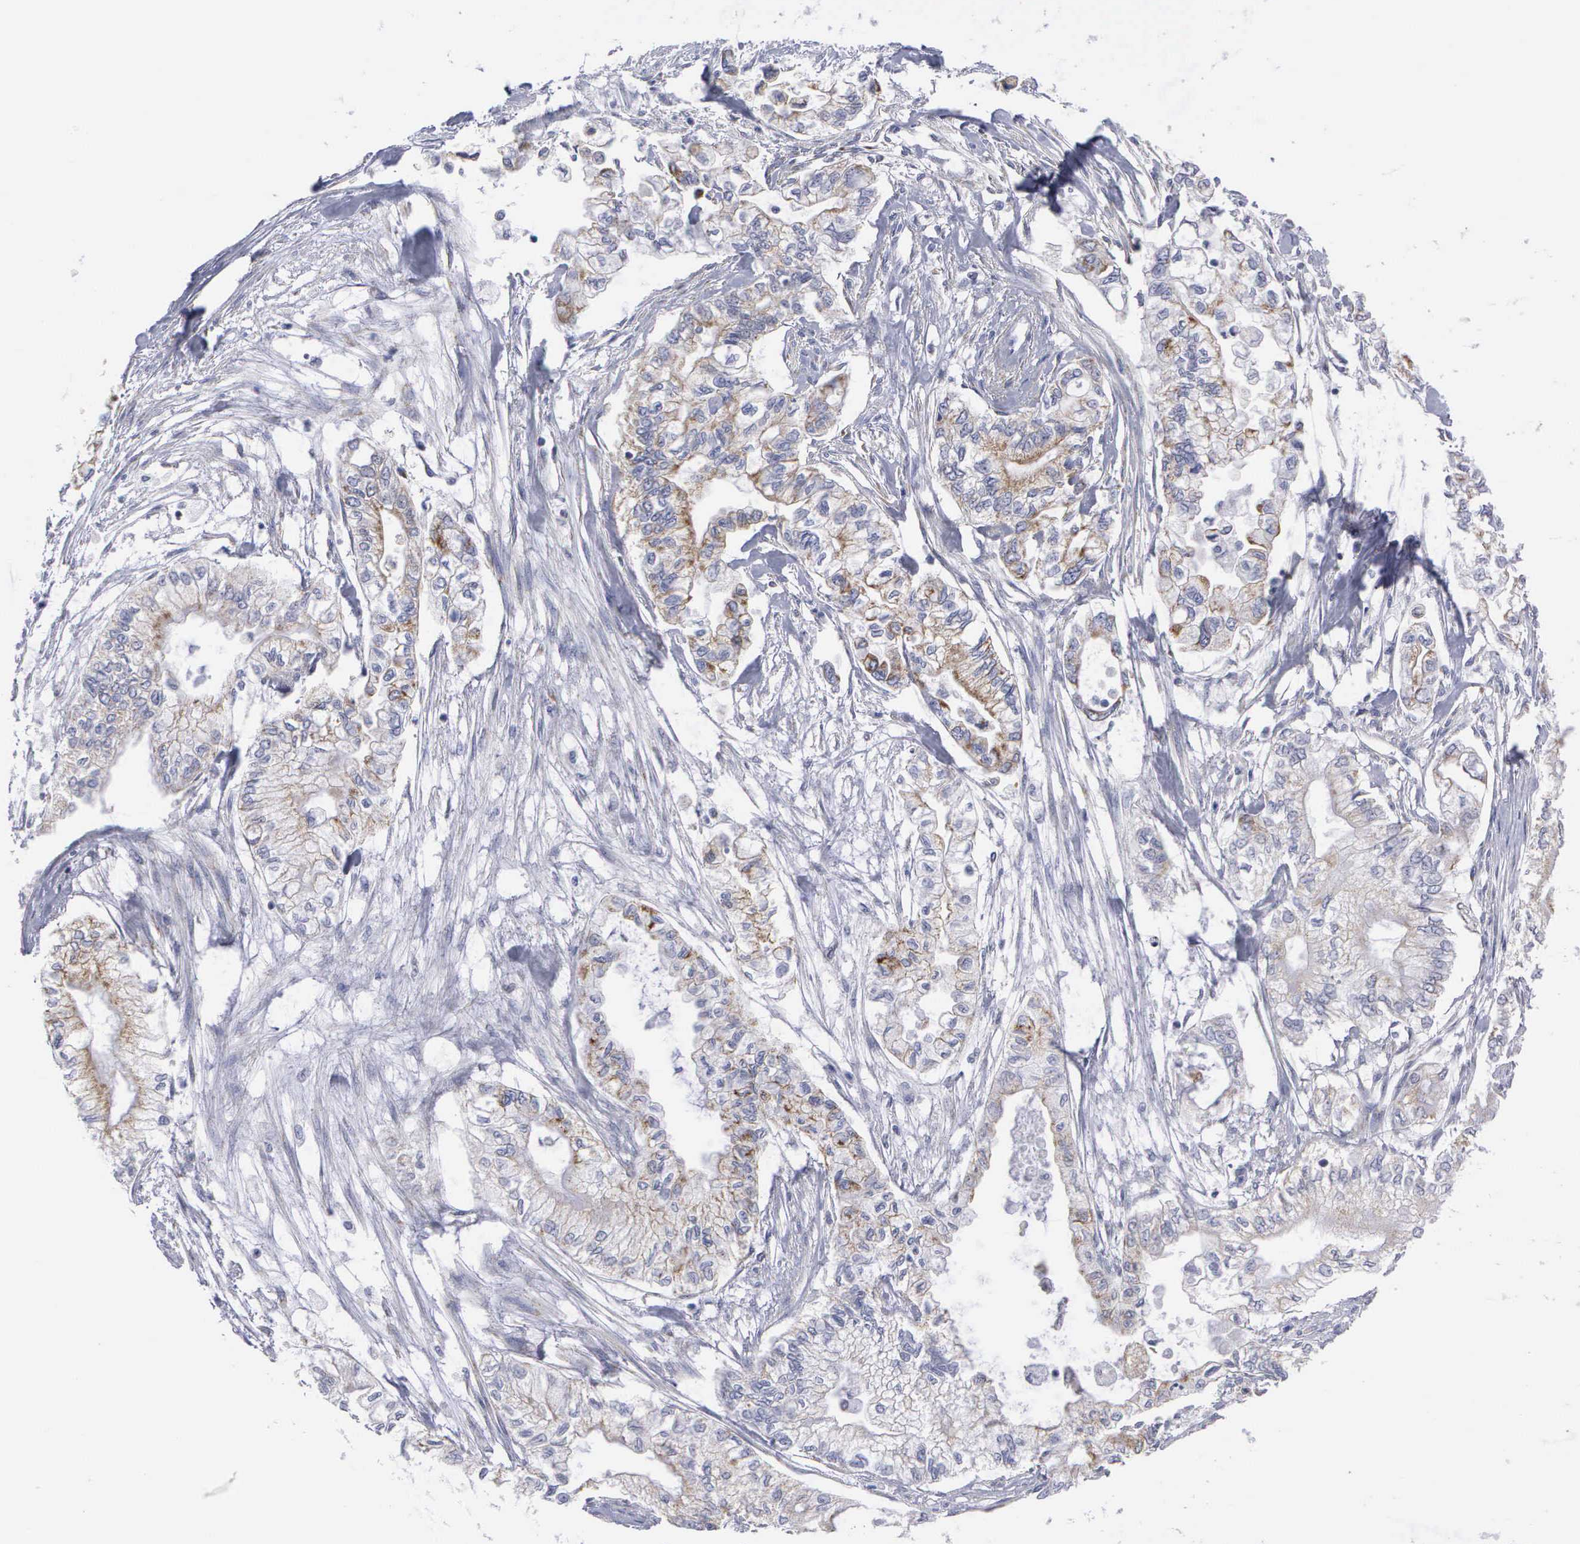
{"staining": {"intensity": "moderate", "quantity": "25%-75%", "location": "cytoplasmic/membranous"}, "tissue": "pancreatic cancer", "cell_type": "Tumor cells", "image_type": "cancer", "snomed": [{"axis": "morphology", "description": "Adenocarcinoma, NOS"}, {"axis": "topography", "description": "Pancreas"}], "caption": "Adenocarcinoma (pancreatic) stained with a protein marker reveals moderate staining in tumor cells.", "gene": "APOOL", "patient": {"sex": "male", "age": 79}}